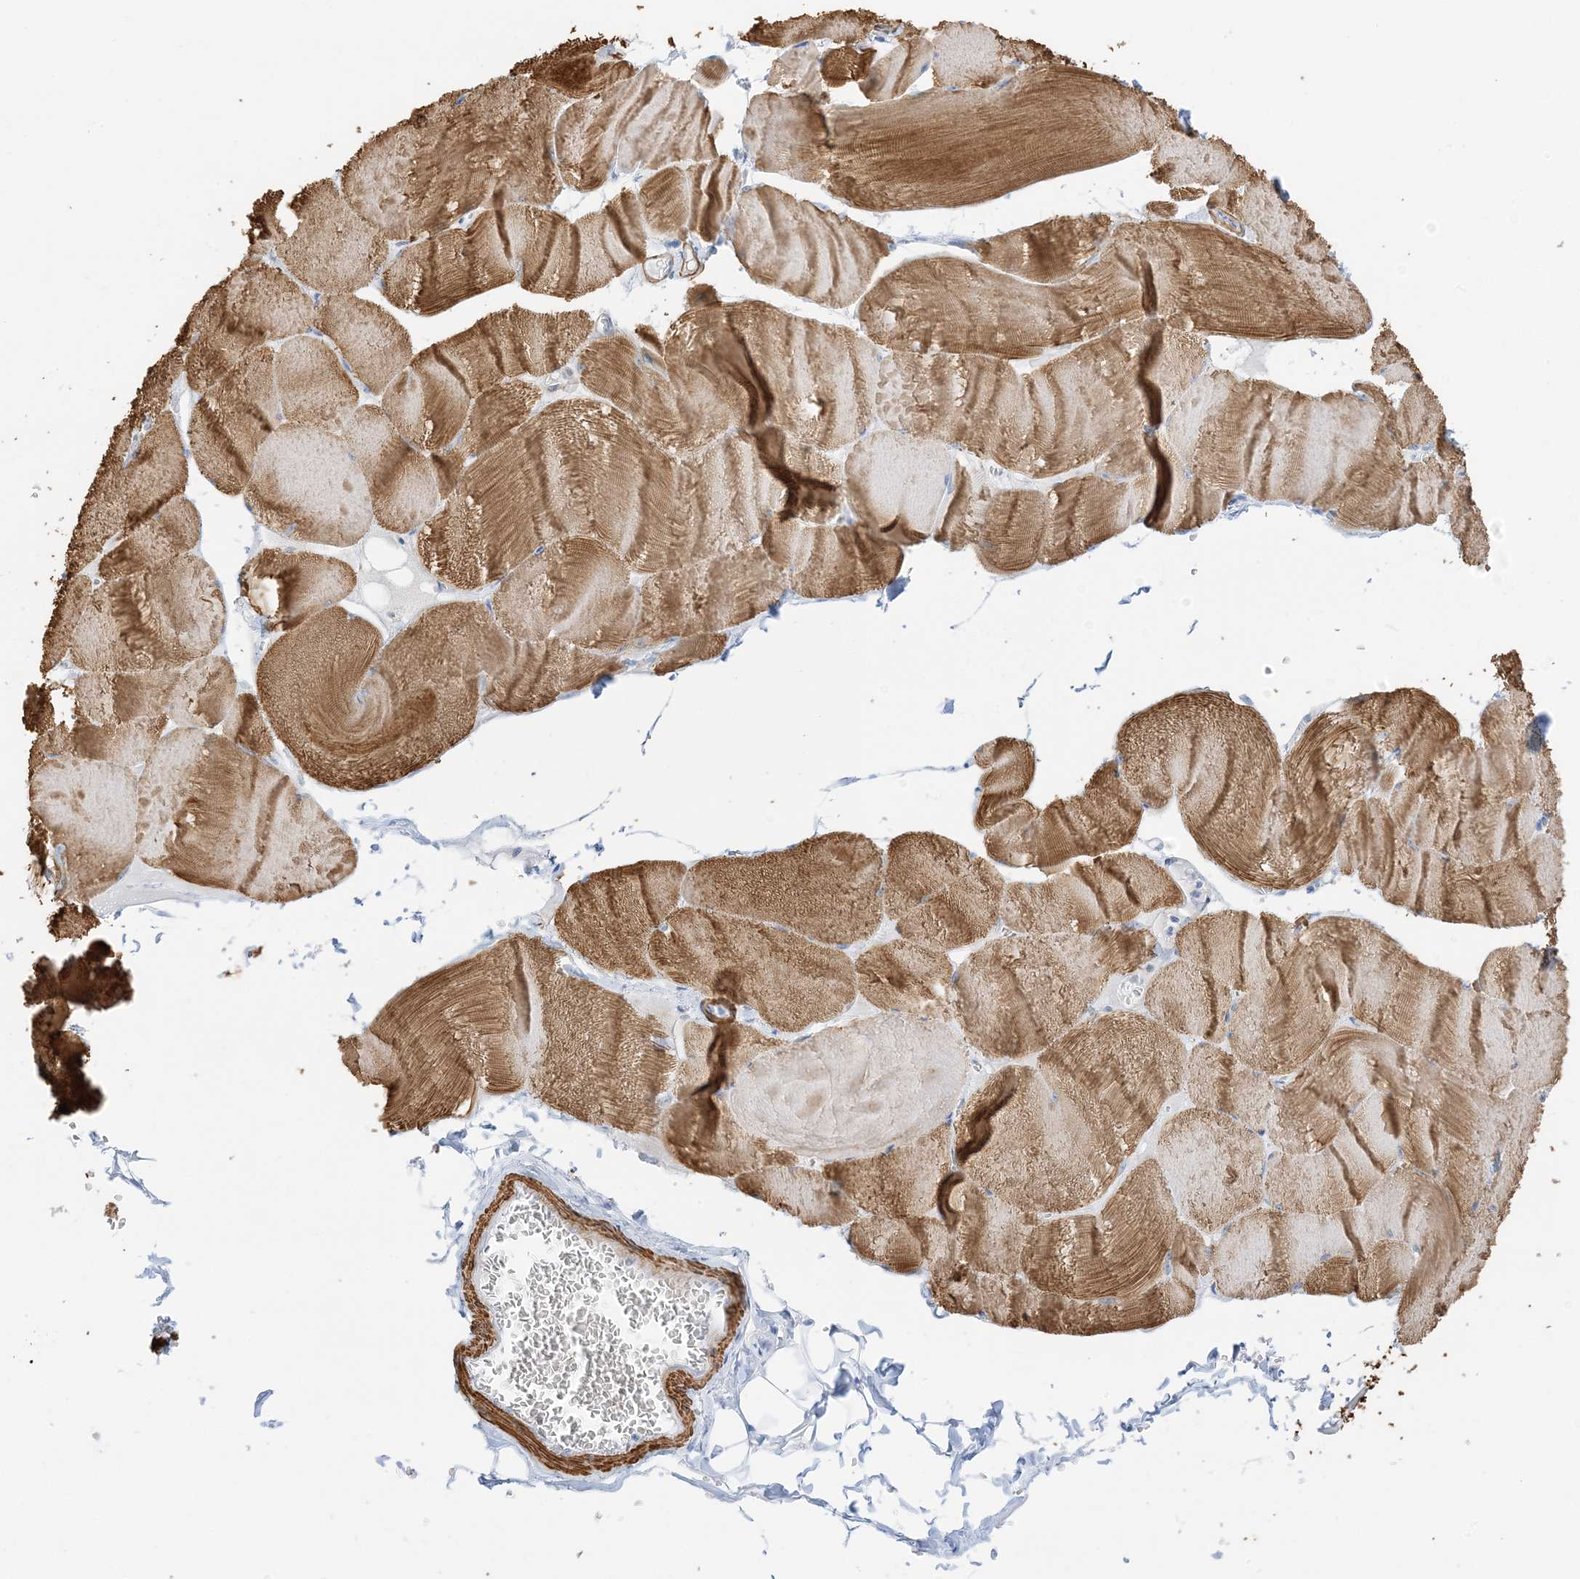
{"staining": {"intensity": "moderate", "quantity": ">75%", "location": "cytoplasmic/membranous"}, "tissue": "skeletal muscle", "cell_type": "Myocytes", "image_type": "normal", "snomed": [{"axis": "morphology", "description": "Normal tissue, NOS"}, {"axis": "morphology", "description": "Basal cell carcinoma"}, {"axis": "topography", "description": "Skeletal muscle"}], "caption": "Myocytes display medium levels of moderate cytoplasmic/membranous expression in about >75% of cells in normal human skeletal muscle. (DAB IHC, brown staining for protein, blue staining for nuclei).", "gene": "SLC22A13", "patient": {"sex": "female", "age": 64}}